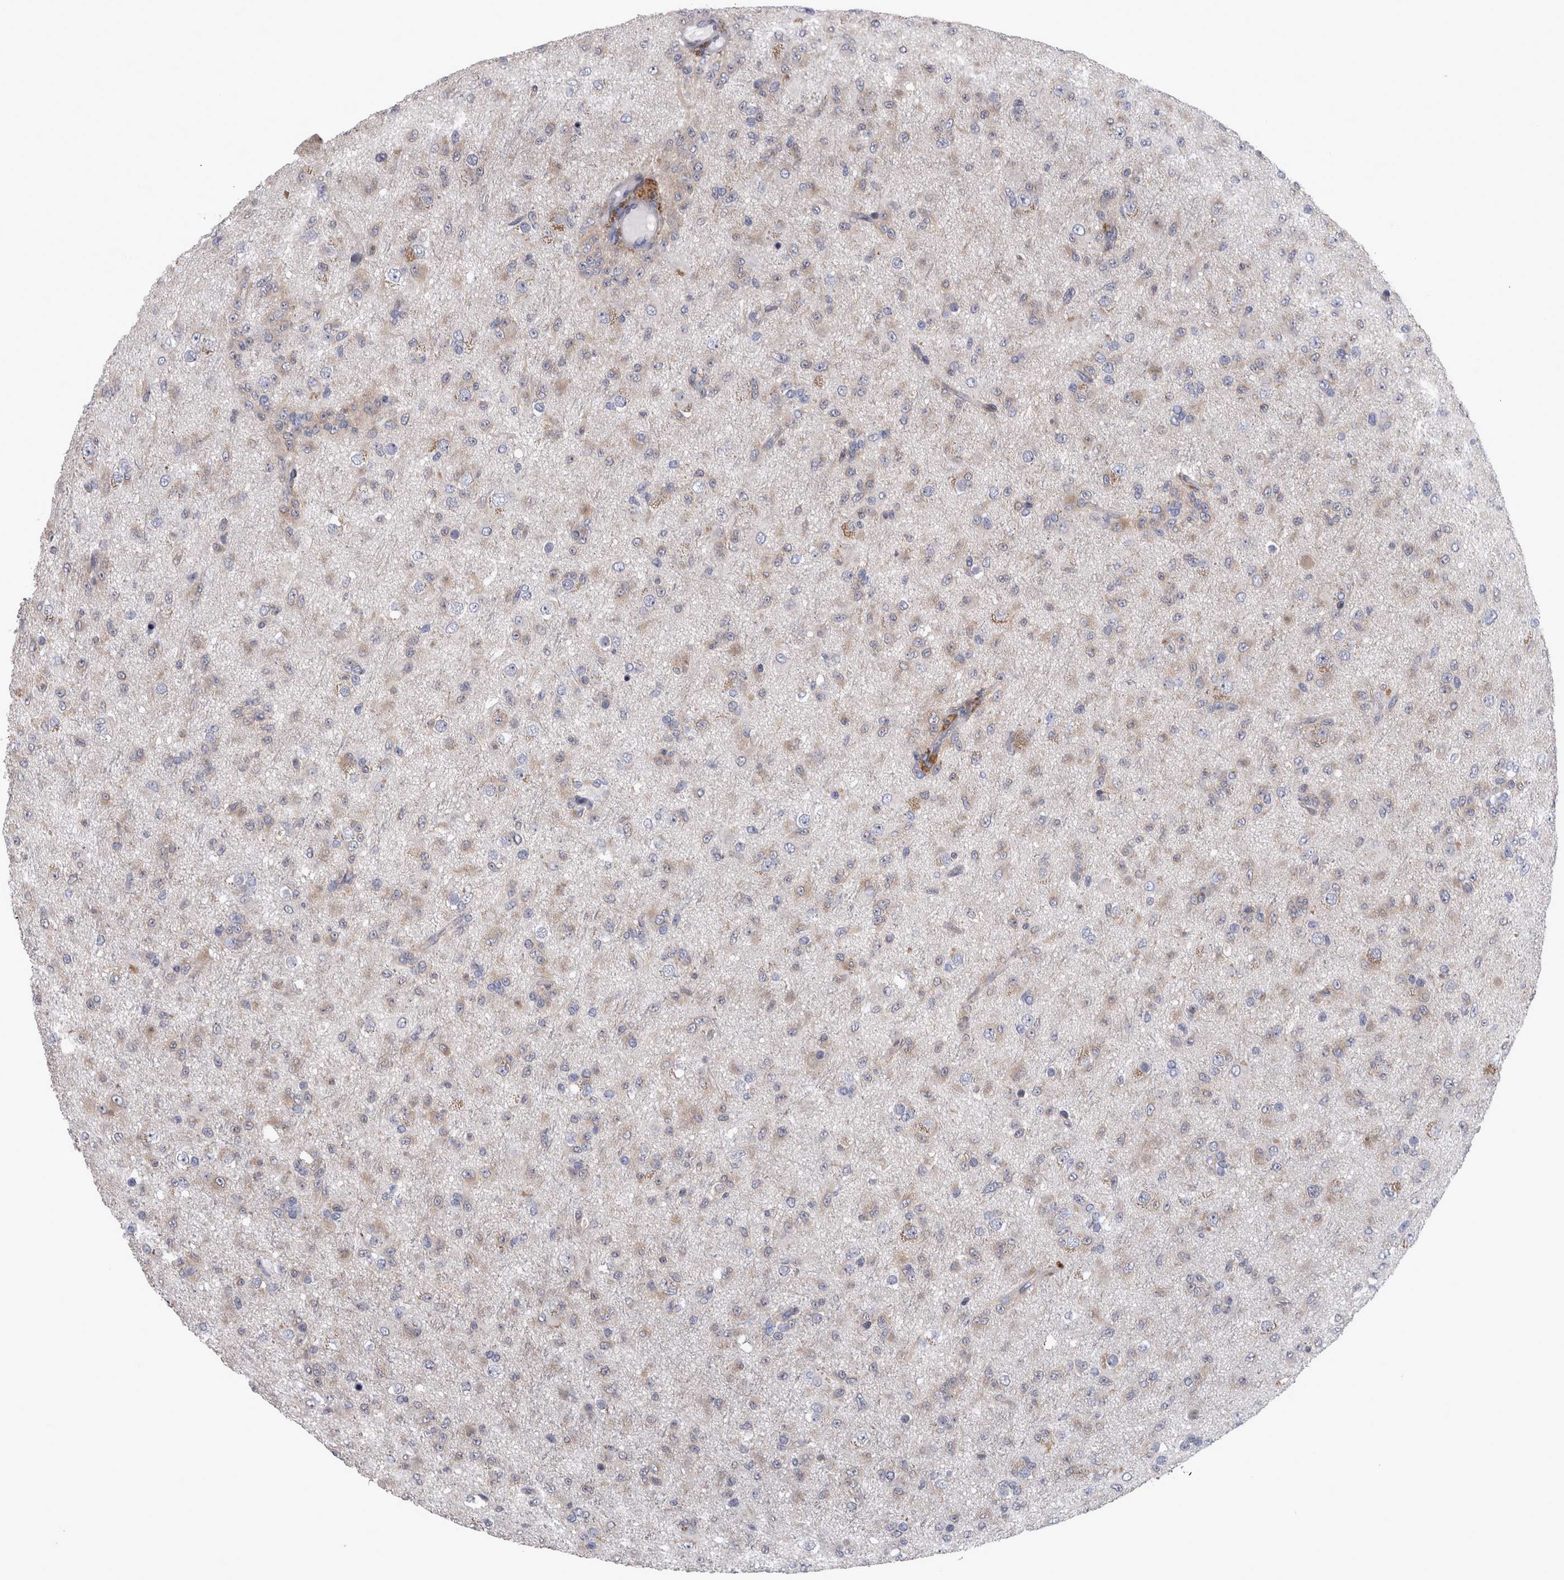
{"staining": {"intensity": "weak", "quantity": "<25%", "location": "cytoplasmic/membranous"}, "tissue": "glioma", "cell_type": "Tumor cells", "image_type": "cancer", "snomed": [{"axis": "morphology", "description": "Glioma, malignant, Low grade"}, {"axis": "topography", "description": "Brain"}], "caption": "A high-resolution image shows immunohistochemistry (IHC) staining of glioma, which shows no significant expression in tumor cells.", "gene": "PRKCI", "patient": {"sex": "male", "age": 65}}